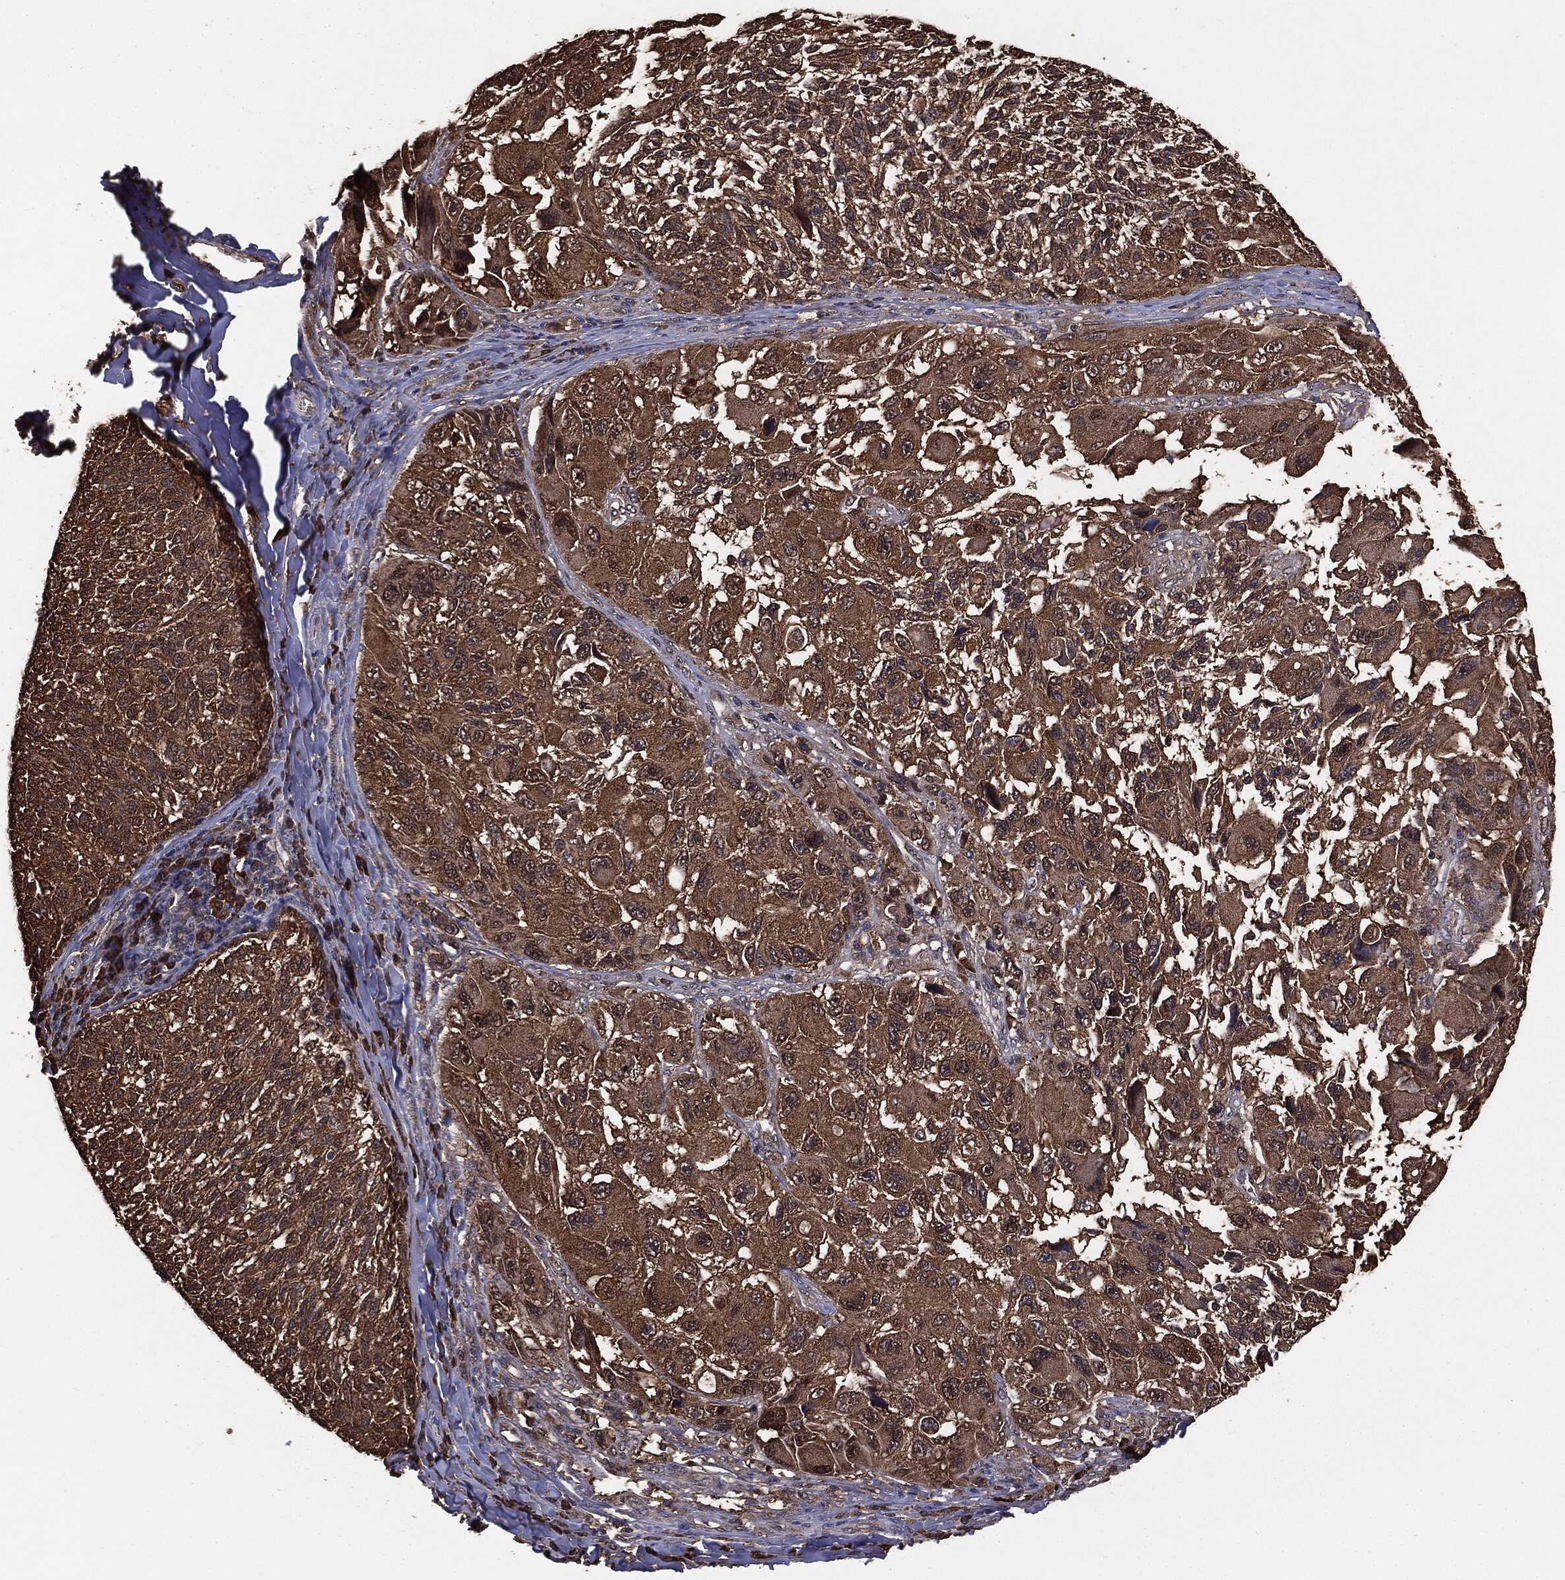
{"staining": {"intensity": "moderate", "quantity": ">75%", "location": "cytoplasmic/membranous"}, "tissue": "melanoma", "cell_type": "Tumor cells", "image_type": "cancer", "snomed": [{"axis": "morphology", "description": "Malignant melanoma, NOS"}, {"axis": "topography", "description": "Skin"}], "caption": "IHC histopathology image of neoplastic tissue: malignant melanoma stained using immunohistochemistry demonstrates medium levels of moderate protein expression localized specifically in the cytoplasmic/membranous of tumor cells, appearing as a cytoplasmic/membranous brown color.", "gene": "NME1", "patient": {"sex": "female", "age": 73}}